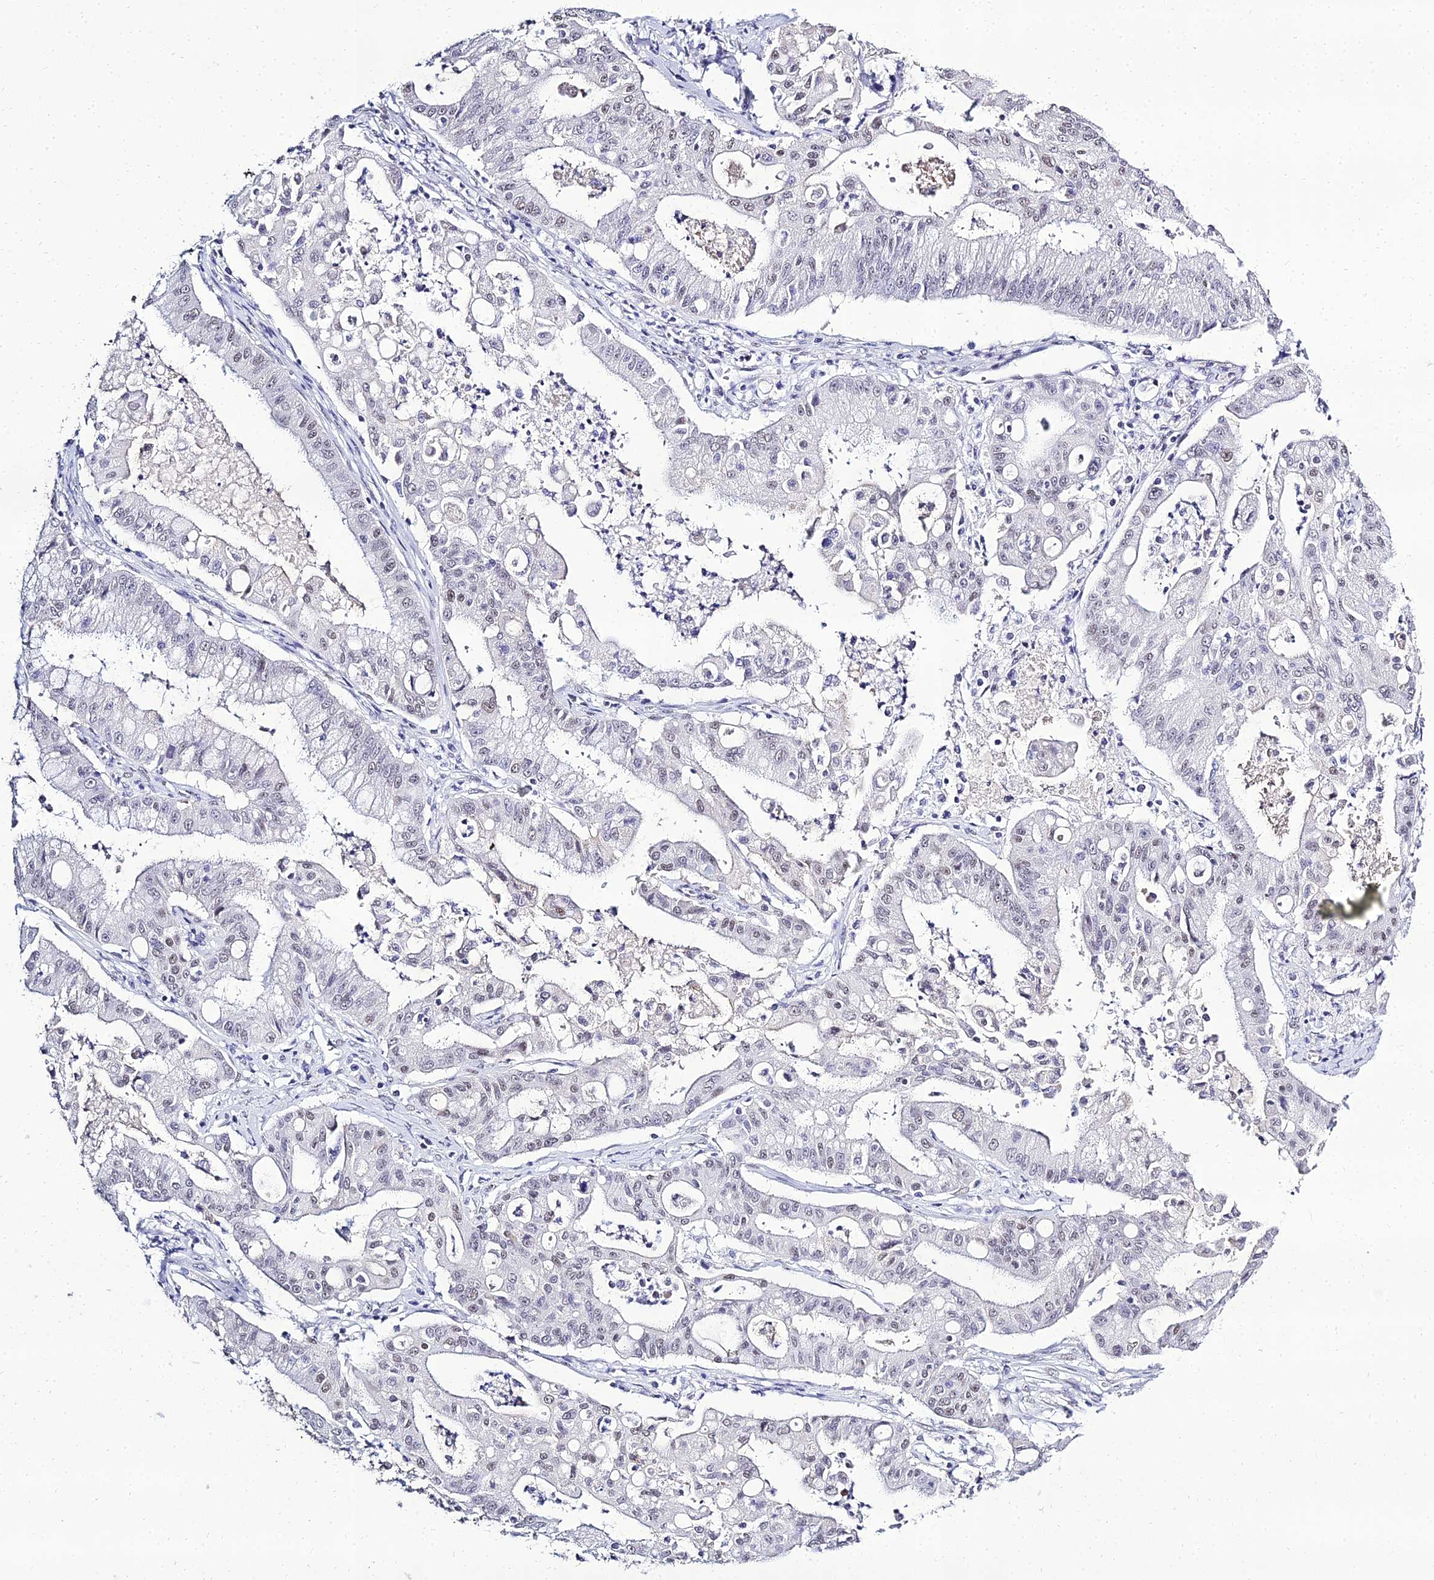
{"staining": {"intensity": "weak", "quantity": "25%-75%", "location": "nuclear"}, "tissue": "ovarian cancer", "cell_type": "Tumor cells", "image_type": "cancer", "snomed": [{"axis": "morphology", "description": "Cystadenocarcinoma, mucinous, NOS"}, {"axis": "topography", "description": "Ovary"}], "caption": "Tumor cells demonstrate low levels of weak nuclear expression in about 25%-75% of cells in human ovarian cancer.", "gene": "PPP4R2", "patient": {"sex": "female", "age": 70}}